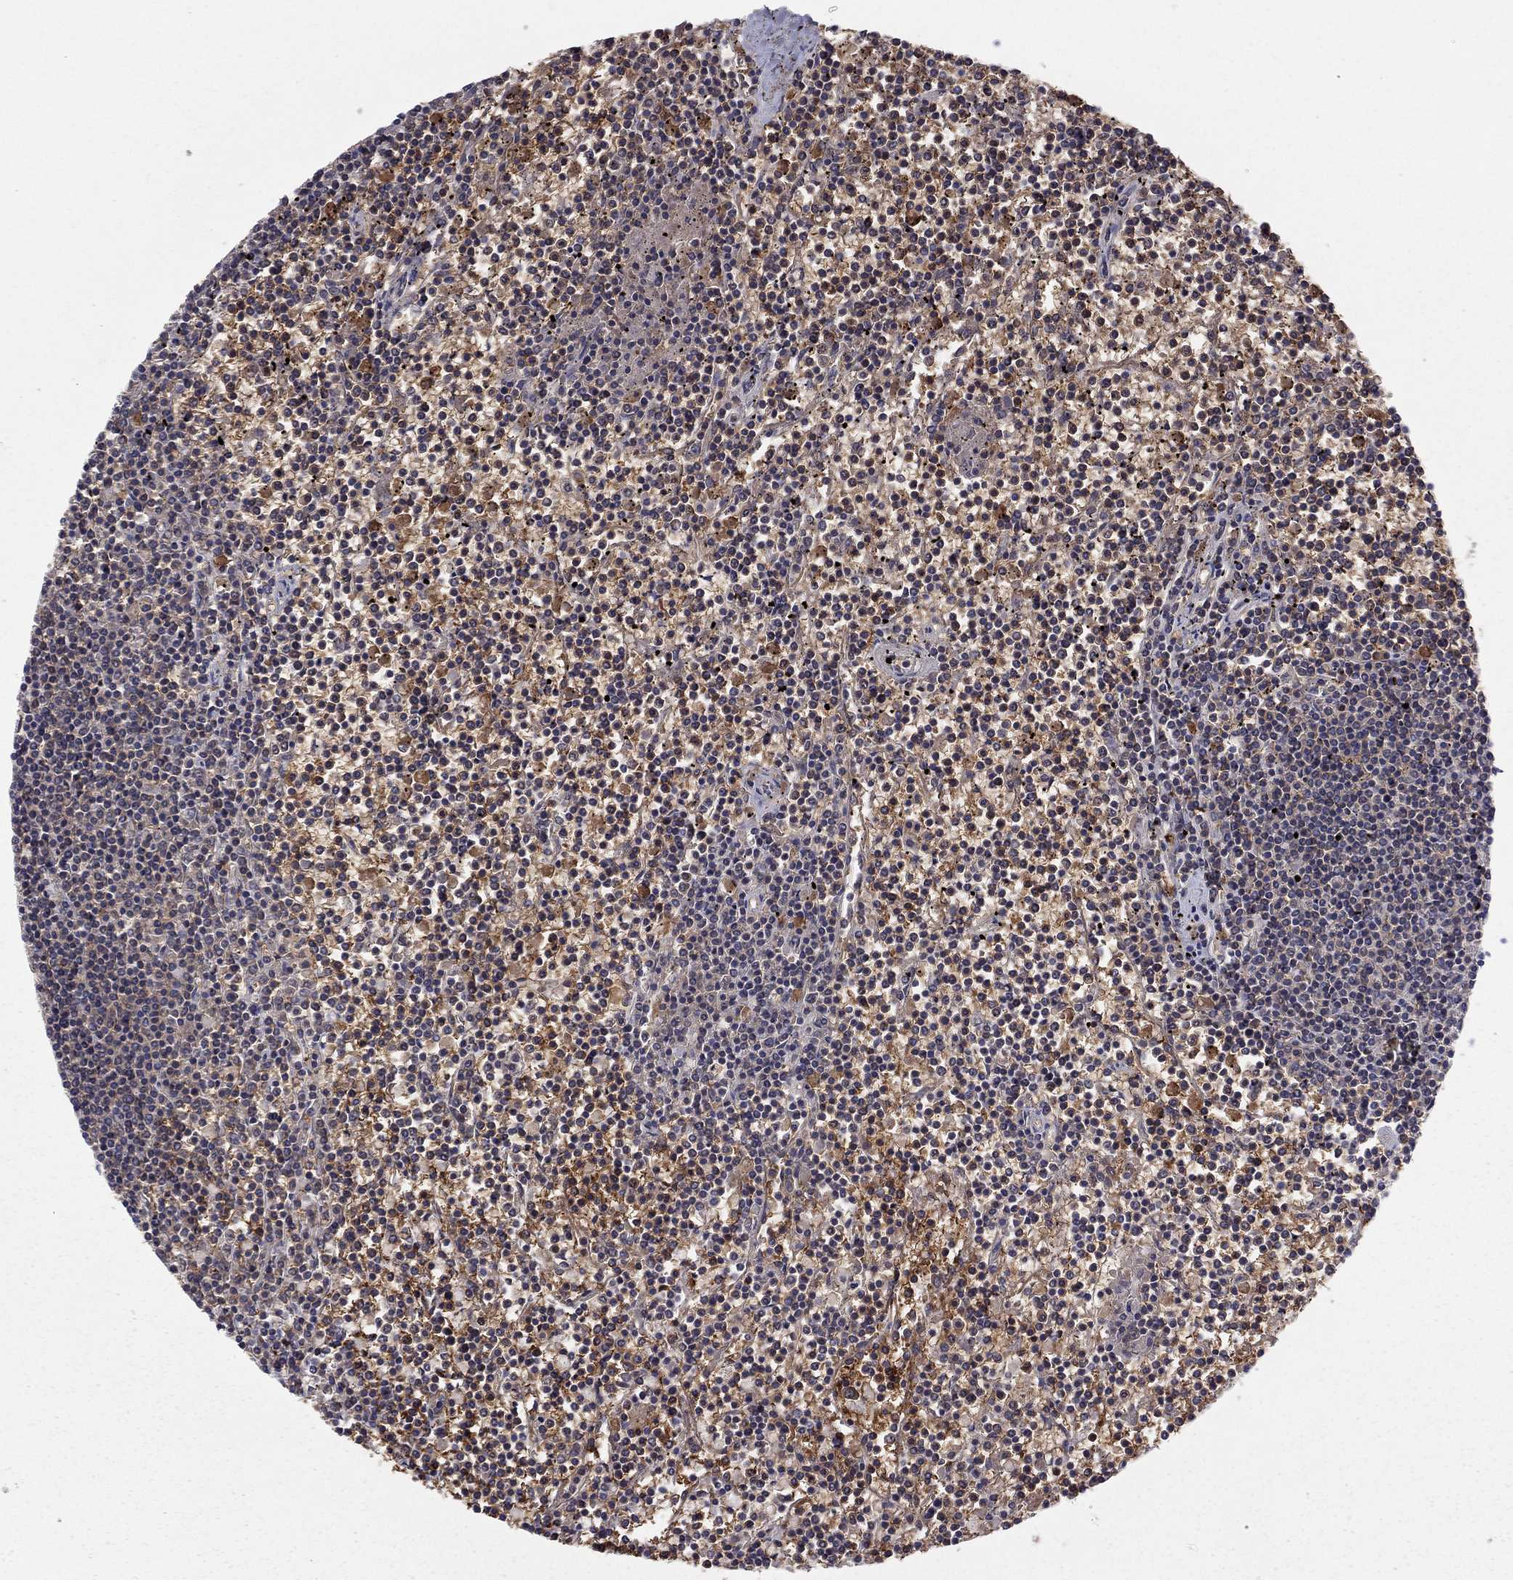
{"staining": {"intensity": "negative", "quantity": "none", "location": "none"}, "tissue": "lymphoma", "cell_type": "Tumor cells", "image_type": "cancer", "snomed": [{"axis": "morphology", "description": "Malignant lymphoma, non-Hodgkin's type, Low grade"}, {"axis": "topography", "description": "Spleen"}], "caption": "An IHC image of lymphoma is shown. There is no staining in tumor cells of lymphoma.", "gene": "RNF123", "patient": {"sex": "female", "age": 19}}